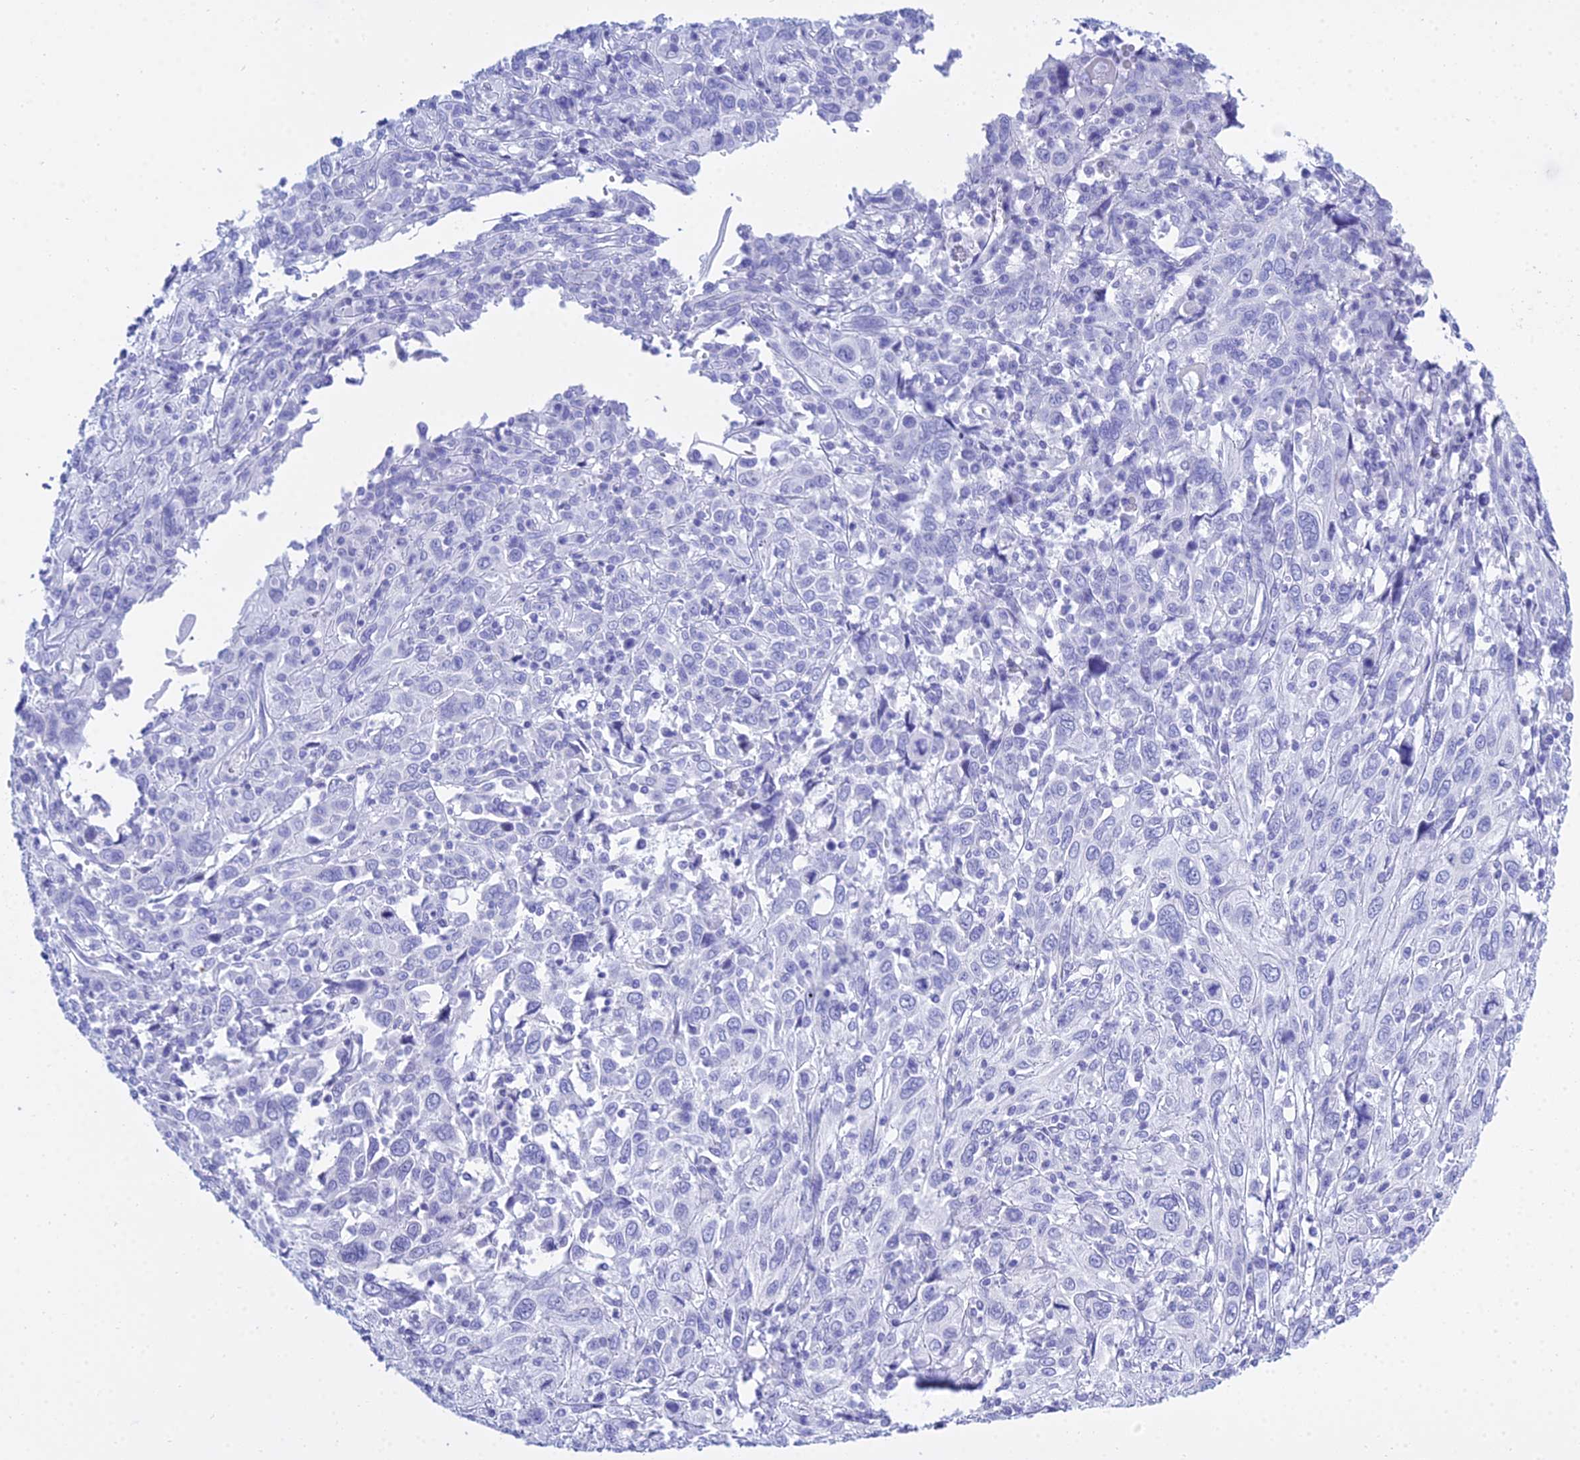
{"staining": {"intensity": "negative", "quantity": "none", "location": "none"}, "tissue": "cervical cancer", "cell_type": "Tumor cells", "image_type": "cancer", "snomed": [{"axis": "morphology", "description": "Squamous cell carcinoma, NOS"}, {"axis": "topography", "description": "Cervix"}], "caption": "The histopathology image shows no staining of tumor cells in cervical squamous cell carcinoma.", "gene": "PATE4", "patient": {"sex": "female", "age": 46}}